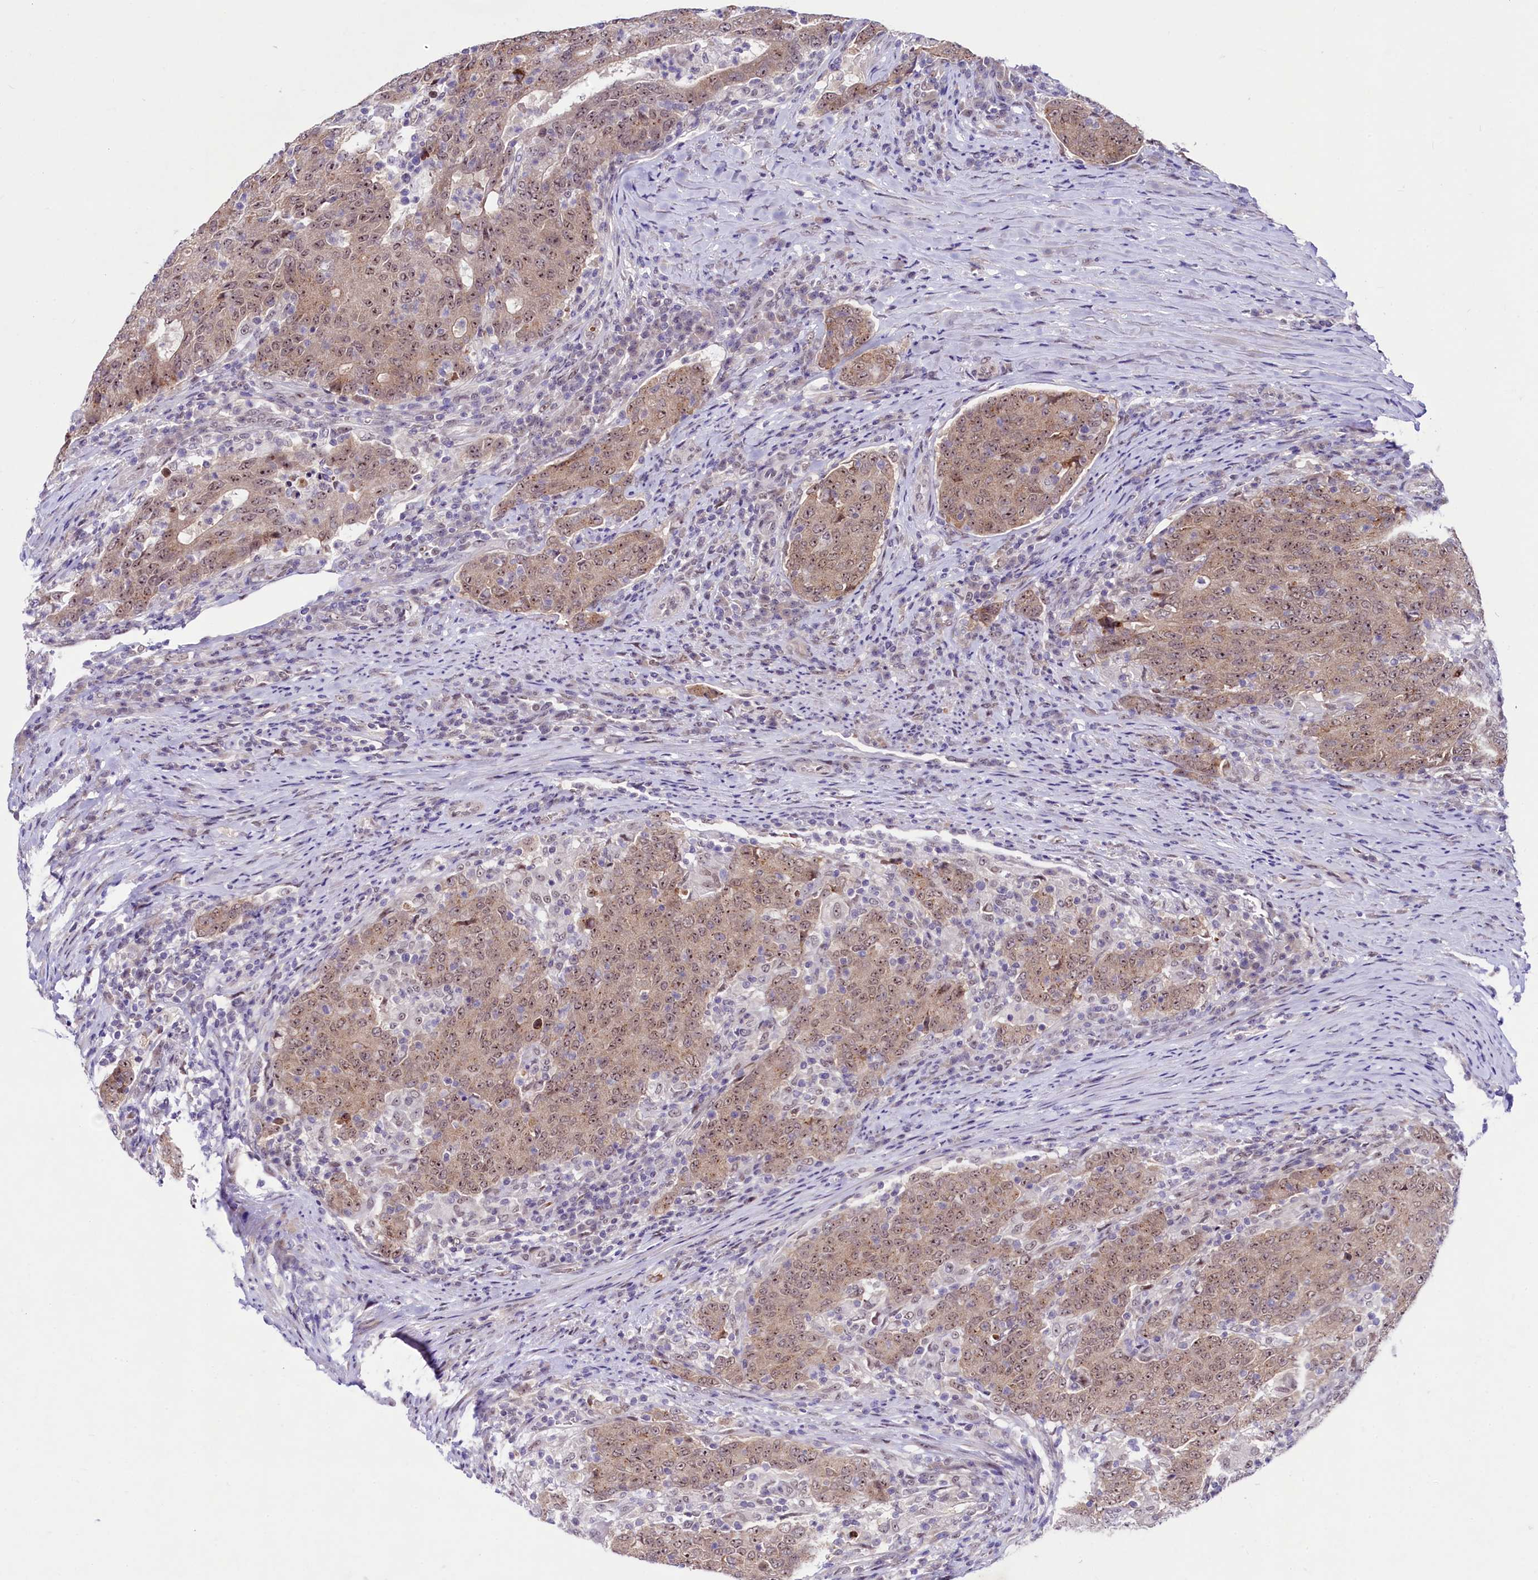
{"staining": {"intensity": "moderate", "quantity": ">75%", "location": "cytoplasmic/membranous,nuclear"}, "tissue": "colorectal cancer", "cell_type": "Tumor cells", "image_type": "cancer", "snomed": [{"axis": "morphology", "description": "Adenocarcinoma, NOS"}, {"axis": "topography", "description": "Colon"}], "caption": "Adenocarcinoma (colorectal) stained with immunohistochemistry exhibits moderate cytoplasmic/membranous and nuclear positivity in approximately >75% of tumor cells.", "gene": "LEUTX", "patient": {"sex": "female", "age": 75}}